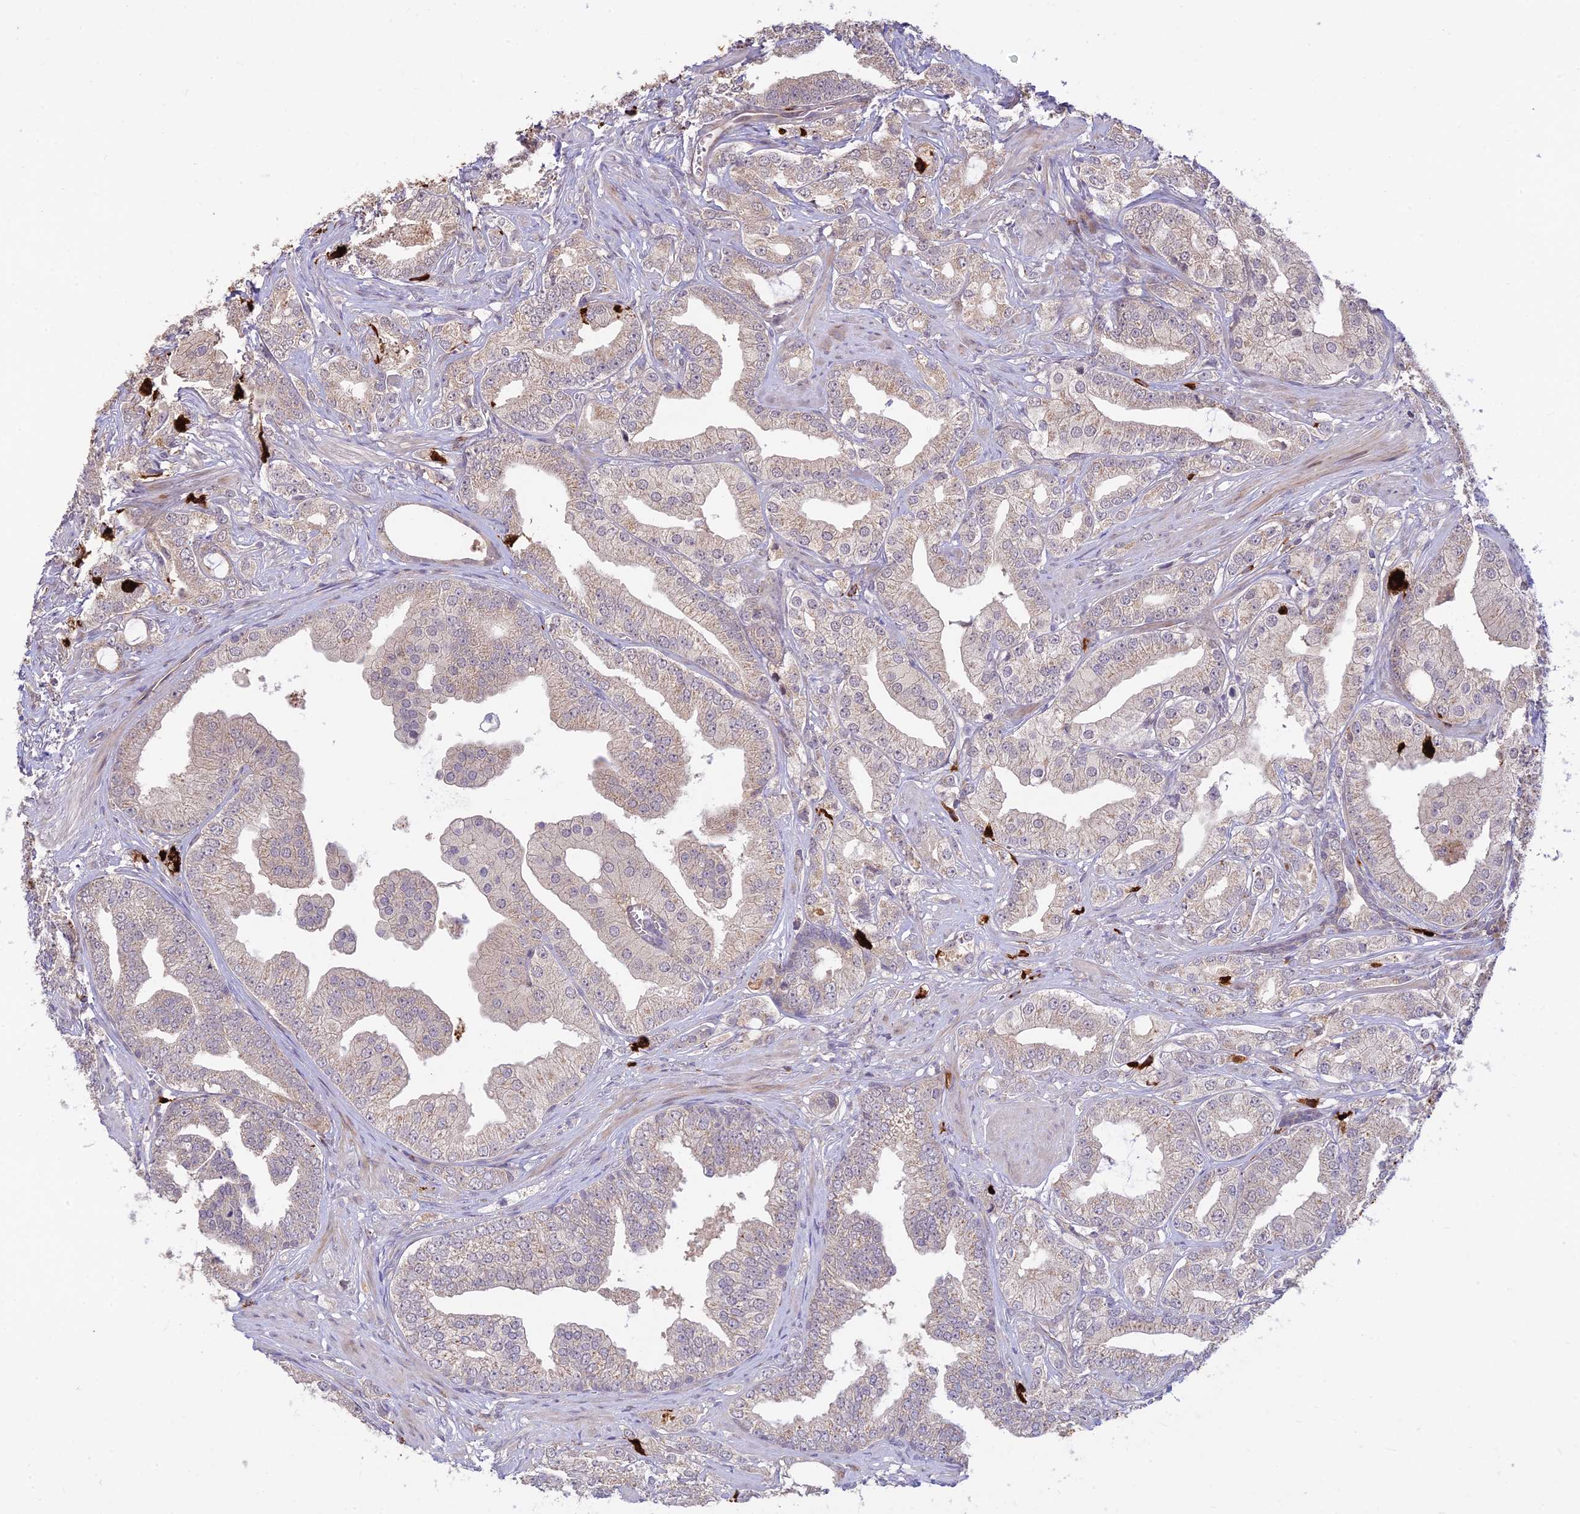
{"staining": {"intensity": "weak", "quantity": "25%-75%", "location": "cytoplasmic/membranous"}, "tissue": "prostate cancer", "cell_type": "Tumor cells", "image_type": "cancer", "snomed": [{"axis": "morphology", "description": "Adenocarcinoma, High grade"}, {"axis": "topography", "description": "Prostate"}], "caption": "An immunohistochemistry (IHC) histopathology image of neoplastic tissue is shown. Protein staining in brown labels weak cytoplasmic/membranous positivity in adenocarcinoma (high-grade) (prostate) within tumor cells. (DAB IHC, brown staining for protein, blue staining for nuclei).", "gene": "ASPDH", "patient": {"sex": "male", "age": 50}}